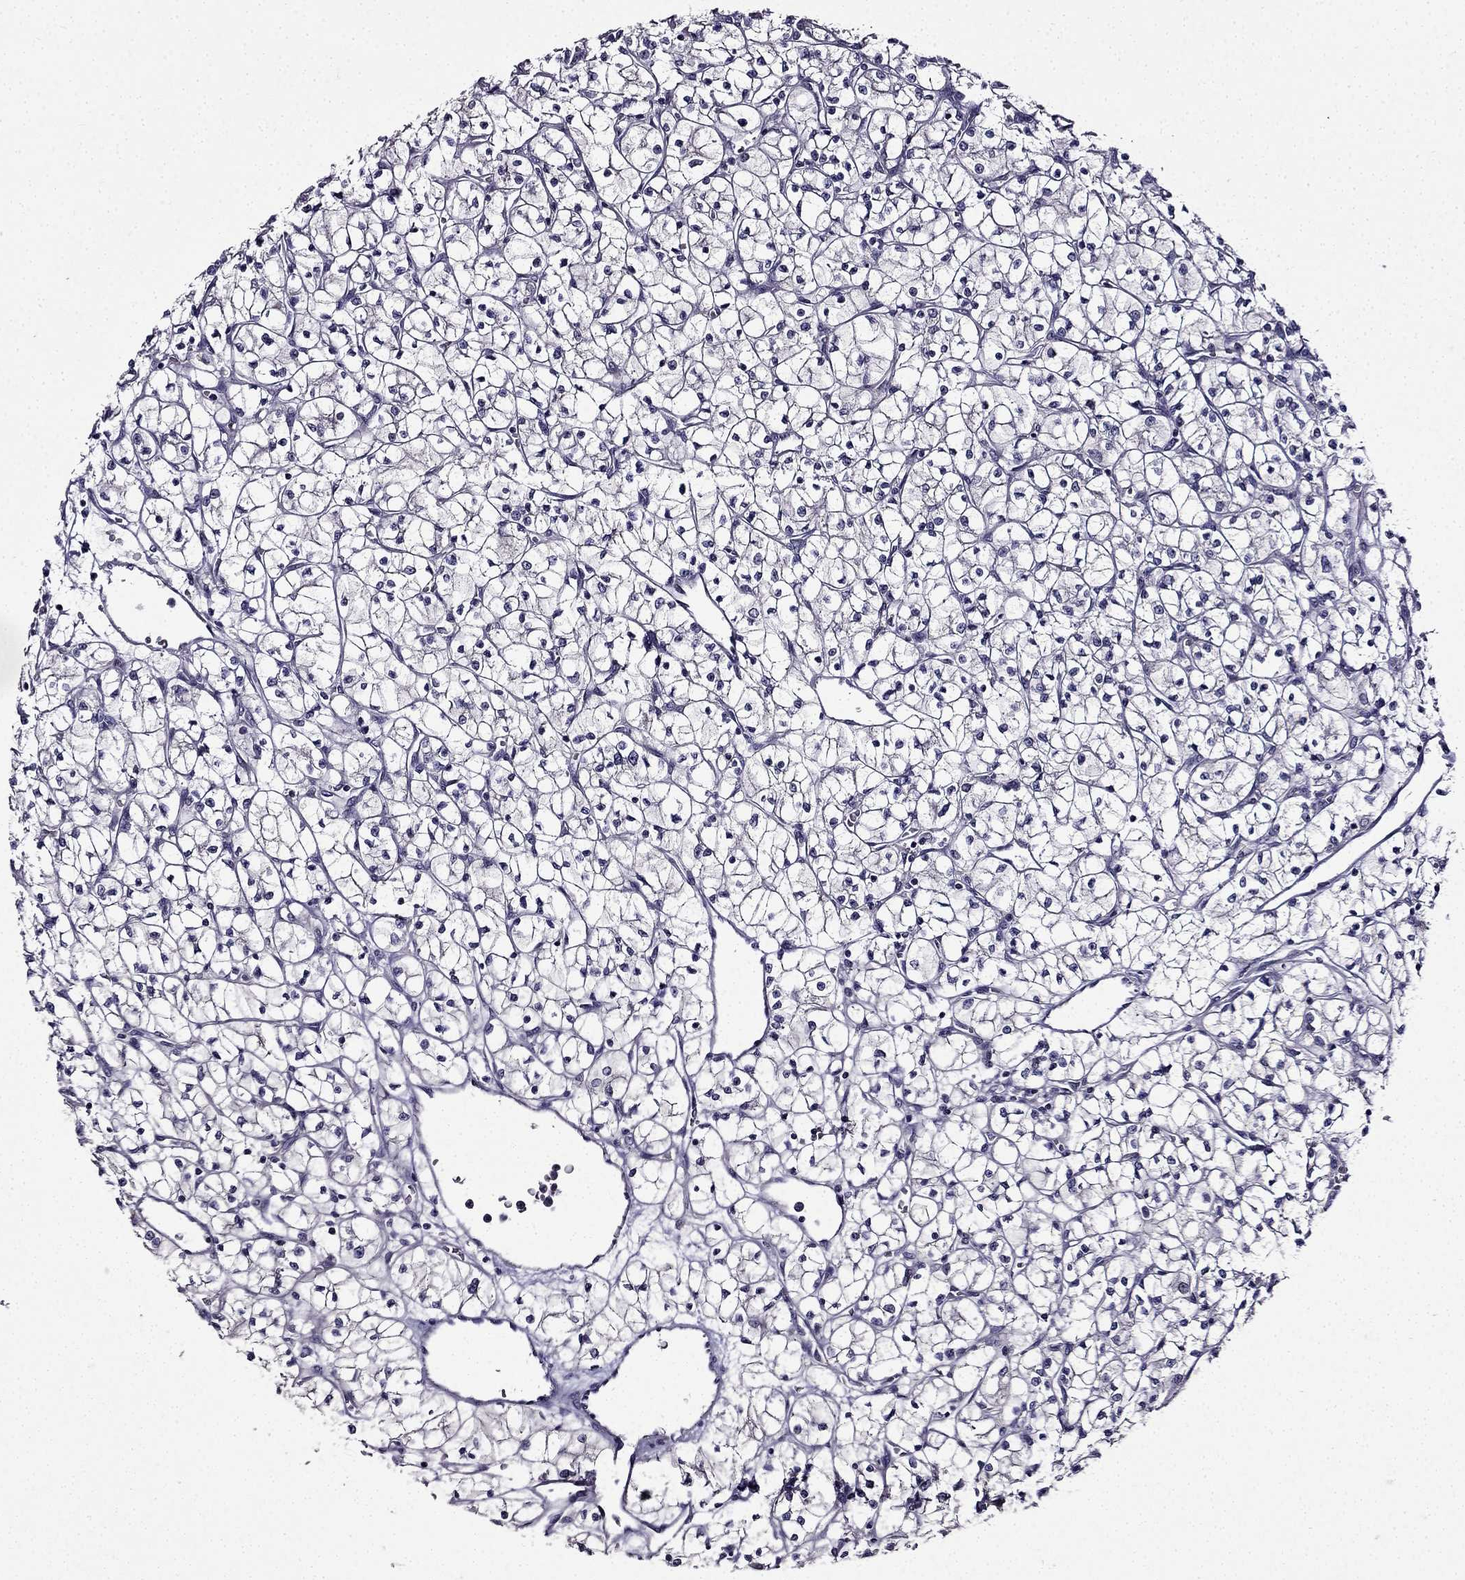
{"staining": {"intensity": "negative", "quantity": "none", "location": "none"}, "tissue": "renal cancer", "cell_type": "Tumor cells", "image_type": "cancer", "snomed": [{"axis": "morphology", "description": "Adenocarcinoma, NOS"}, {"axis": "topography", "description": "Kidney"}], "caption": "Renal cancer stained for a protein using immunohistochemistry (IHC) reveals no staining tumor cells.", "gene": "TMEM266", "patient": {"sex": "female", "age": 64}}